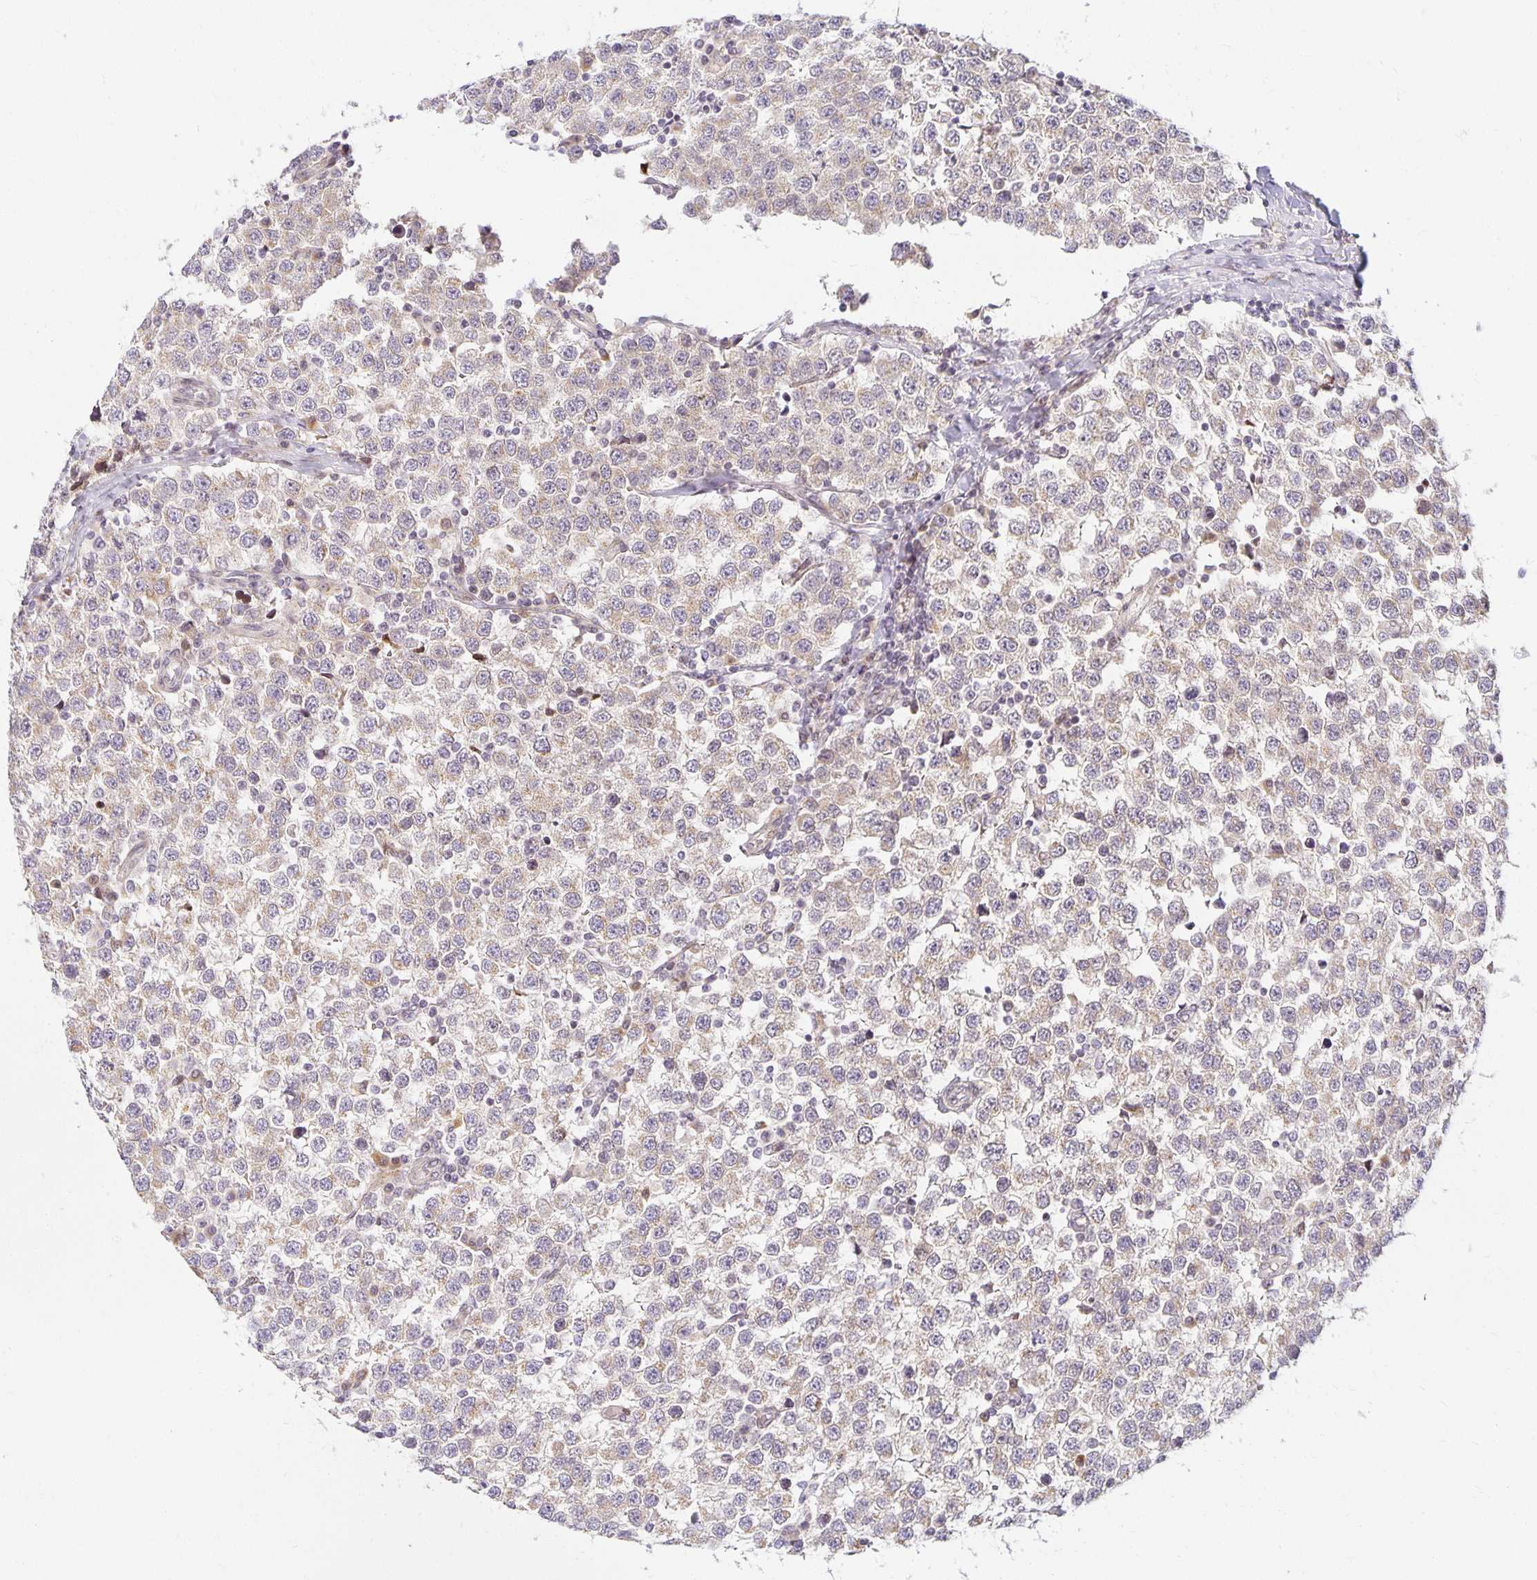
{"staining": {"intensity": "weak", "quantity": "25%-75%", "location": "cytoplasmic/membranous"}, "tissue": "testis cancer", "cell_type": "Tumor cells", "image_type": "cancer", "snomed": [{"axis": "morphology", "description": "Seminoma, NOS"}, {"axis": "topography", "description": "Testis"}], "caption": "The immunohistochemical stain labels weak cytoplasmic/membranous positivity in tumor cells of testis seminoma tissue.", "gene": "EHF", "patient": {"sex": "male", "age": 34}}